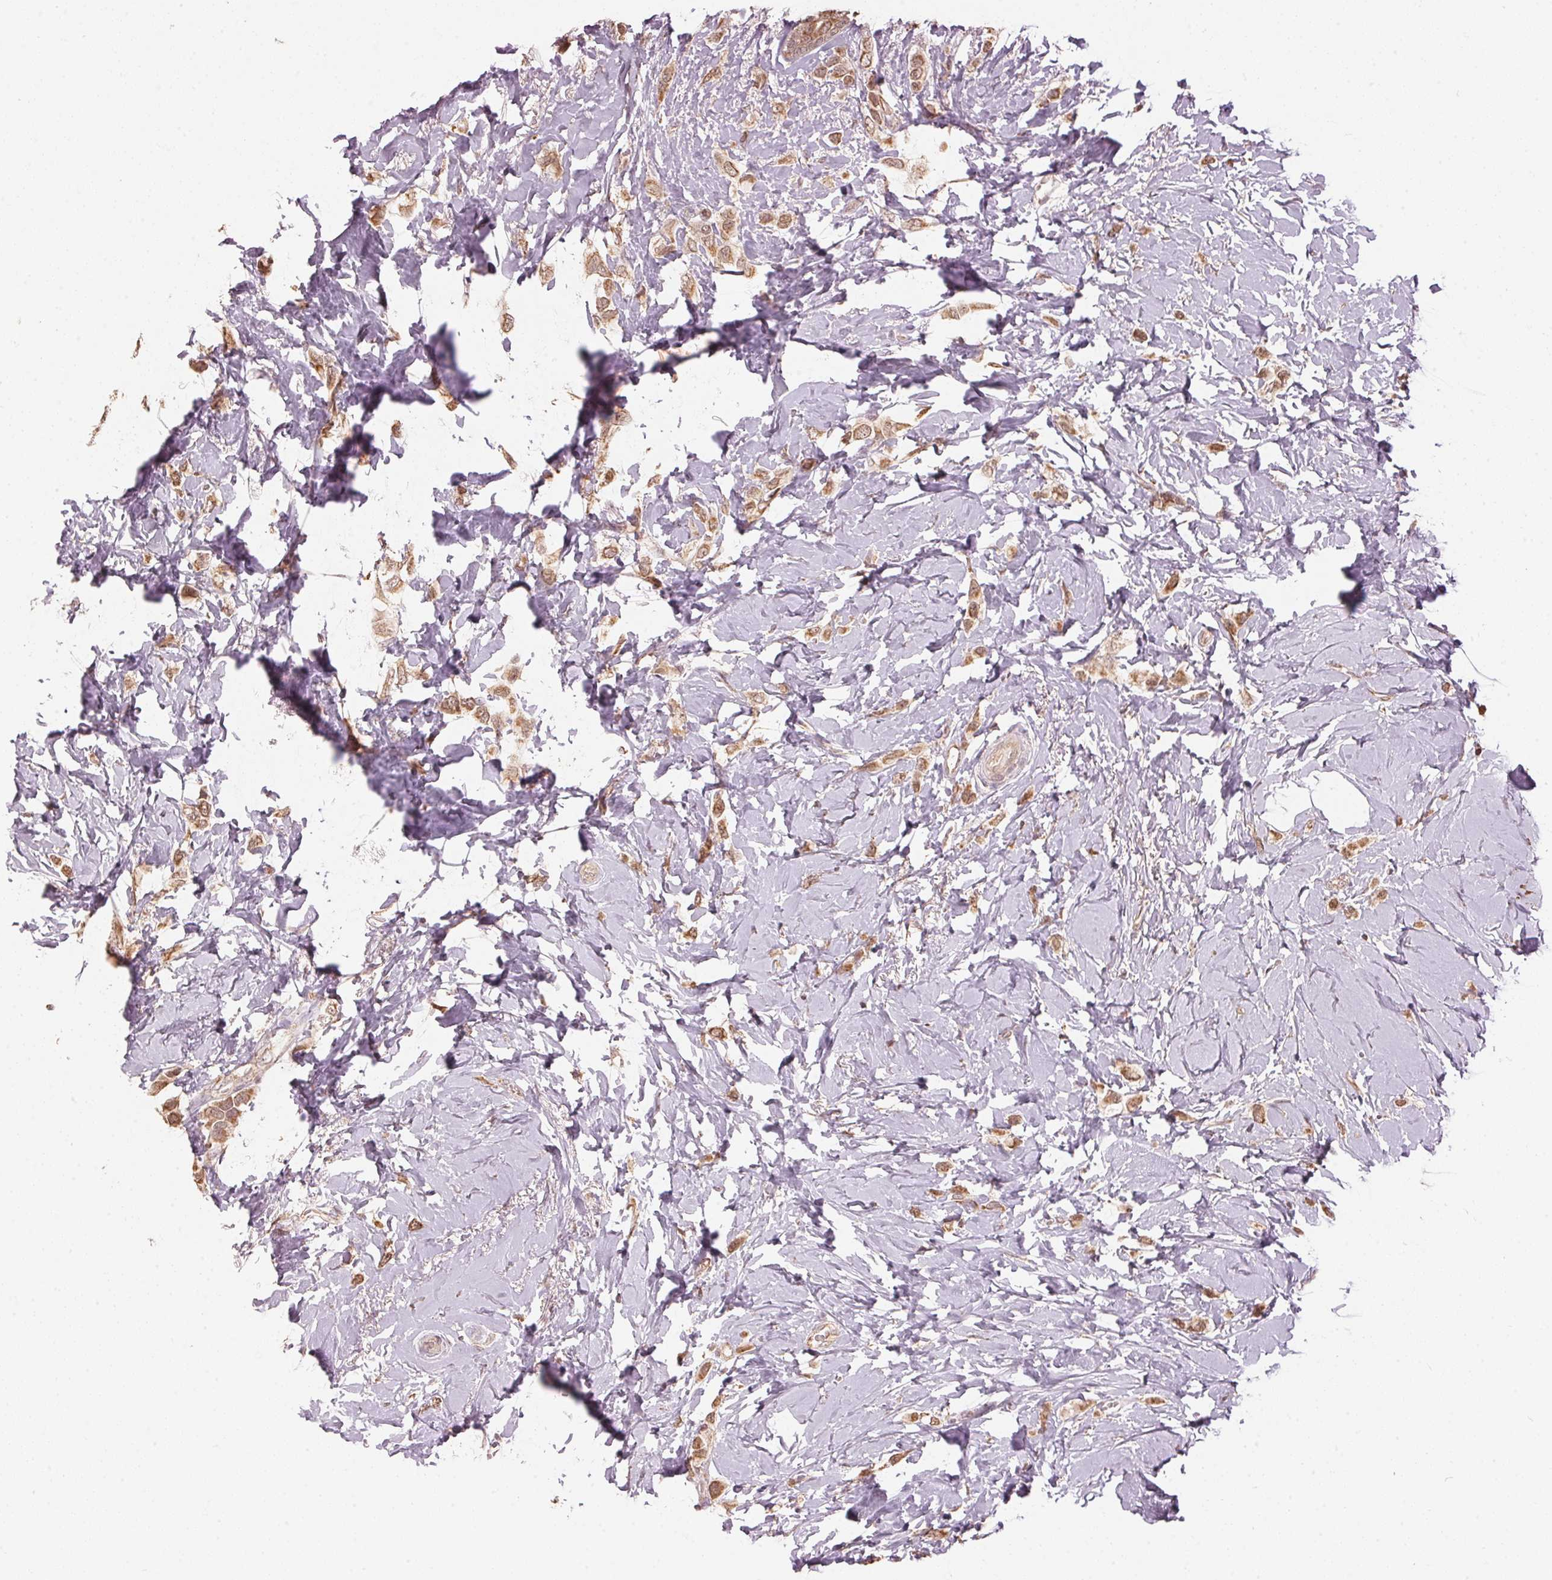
{"staining": {"intensity": "moderate", "quantity": ">75%", "location": "cytoplasmic/membranous"}, "tissue": "breast cancer", "cell_type": "Tumor cells", "image_type": "cancer", "snomed": [{"axis": "morphology", "description": "Lobular carcinoma"}, {"axis": "topography", "description": "Breast"}], "caption": "Immunohistochemistry (IHC) staining of breast lobular carcinoma, which exhibits medium levels of moderate cytoplasmic/membranous expression in about >75% of tumor cells indicating moderate cytoplasmic/membranous protein expression. The staining was performed using DAB (brown) for protein detection and nuclei were counterstained in hematoxylin (blue).", "gene": "ARHGAP6", "patient": {"sex": "female", "age": 66}}